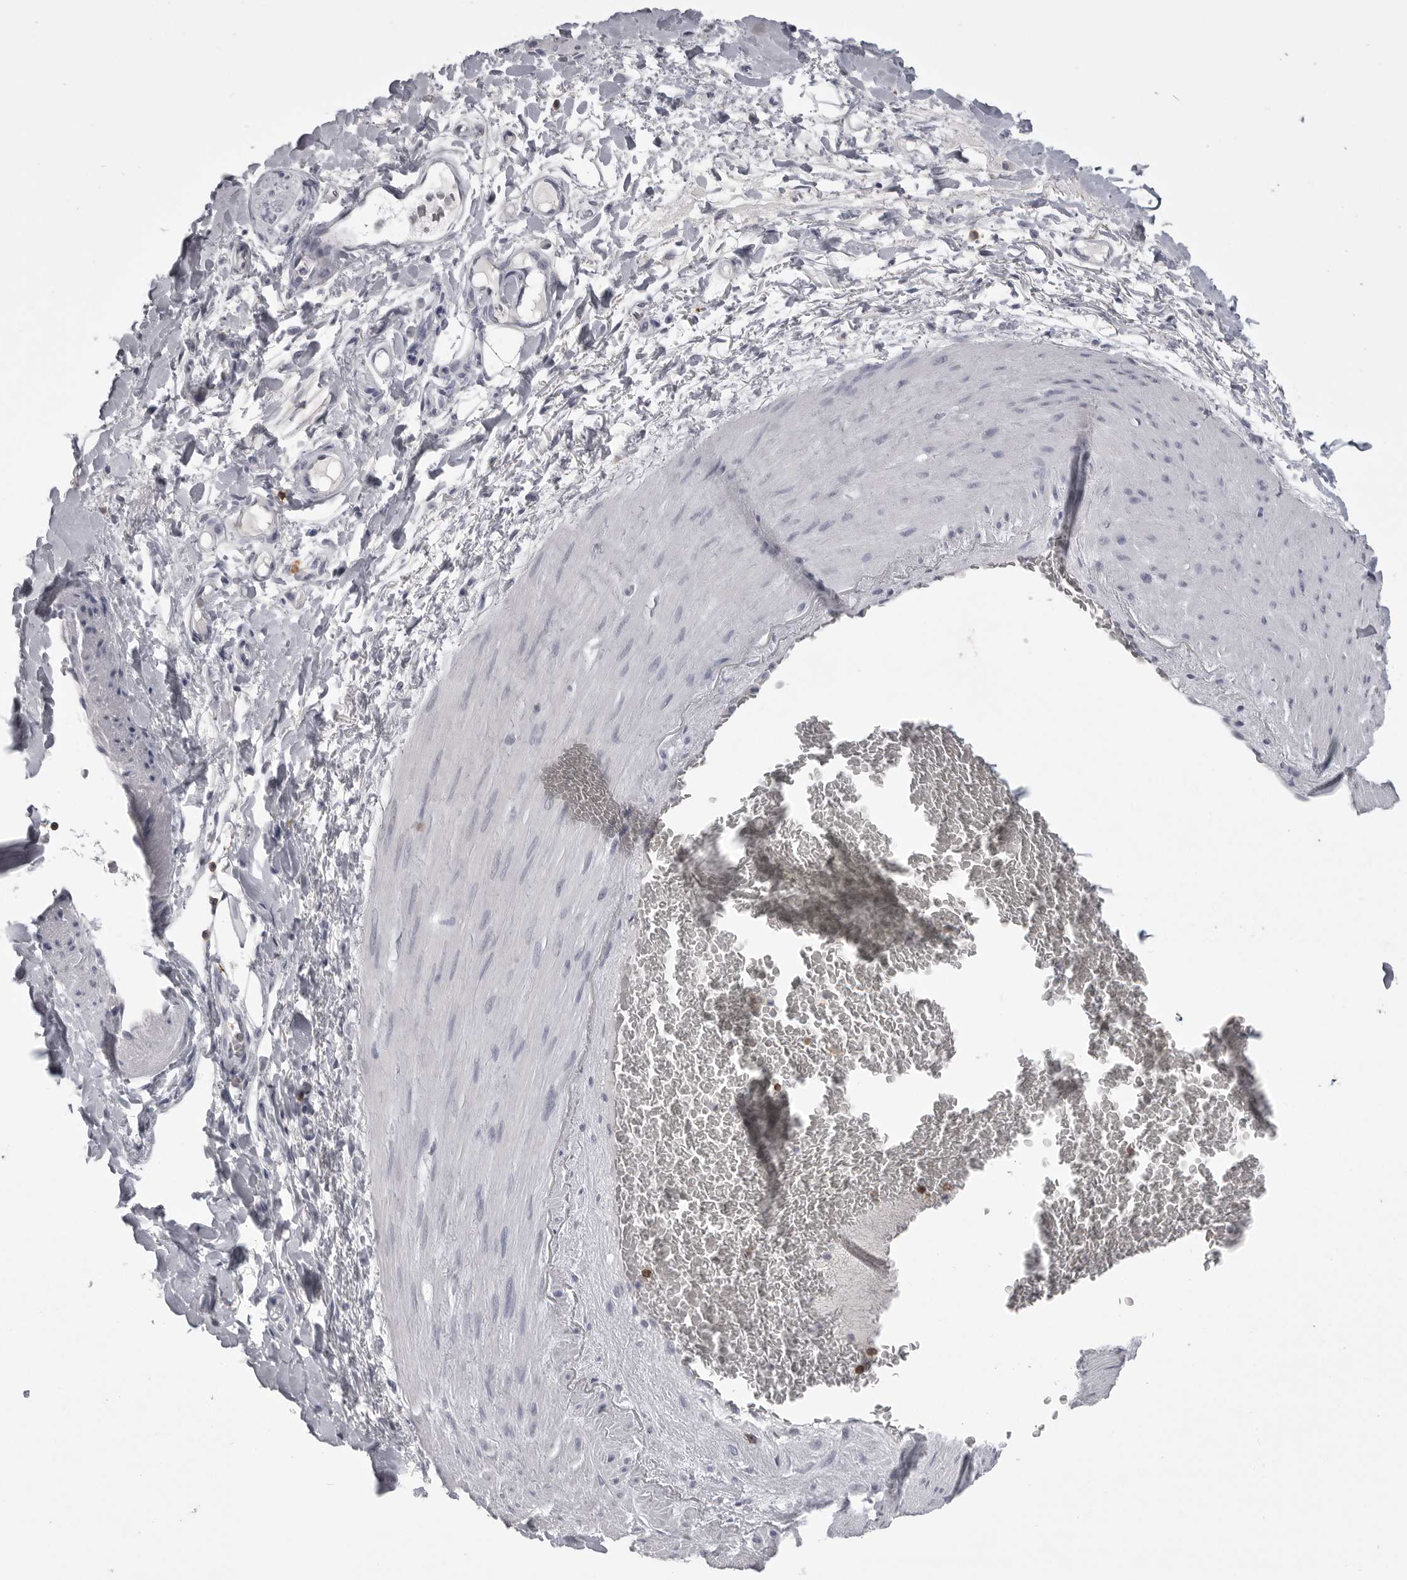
{"staining": {"intensity": "negative", "quantity": "none", "location": "none"}, "tissue": "adipose tissue", "cell_type": "Adipocytes", "image_type": "normal", "snomed": [{"axis": "morphology", "description": "Normal tissue, NOS"}, {"axis": "morphology", "description": "Adenocarcinoma, NOS"}, {"axis": "topography", "description": "Esophagus"}], "caption": "Immunohistochemistry (IHC) photomicrograph of unremarkable human adipose tissue stained for a protein (brown), which demonstrates no expression in adipocytes.", "gene": "ITGAL", "patient": {"sex": "male", "age": 62}}